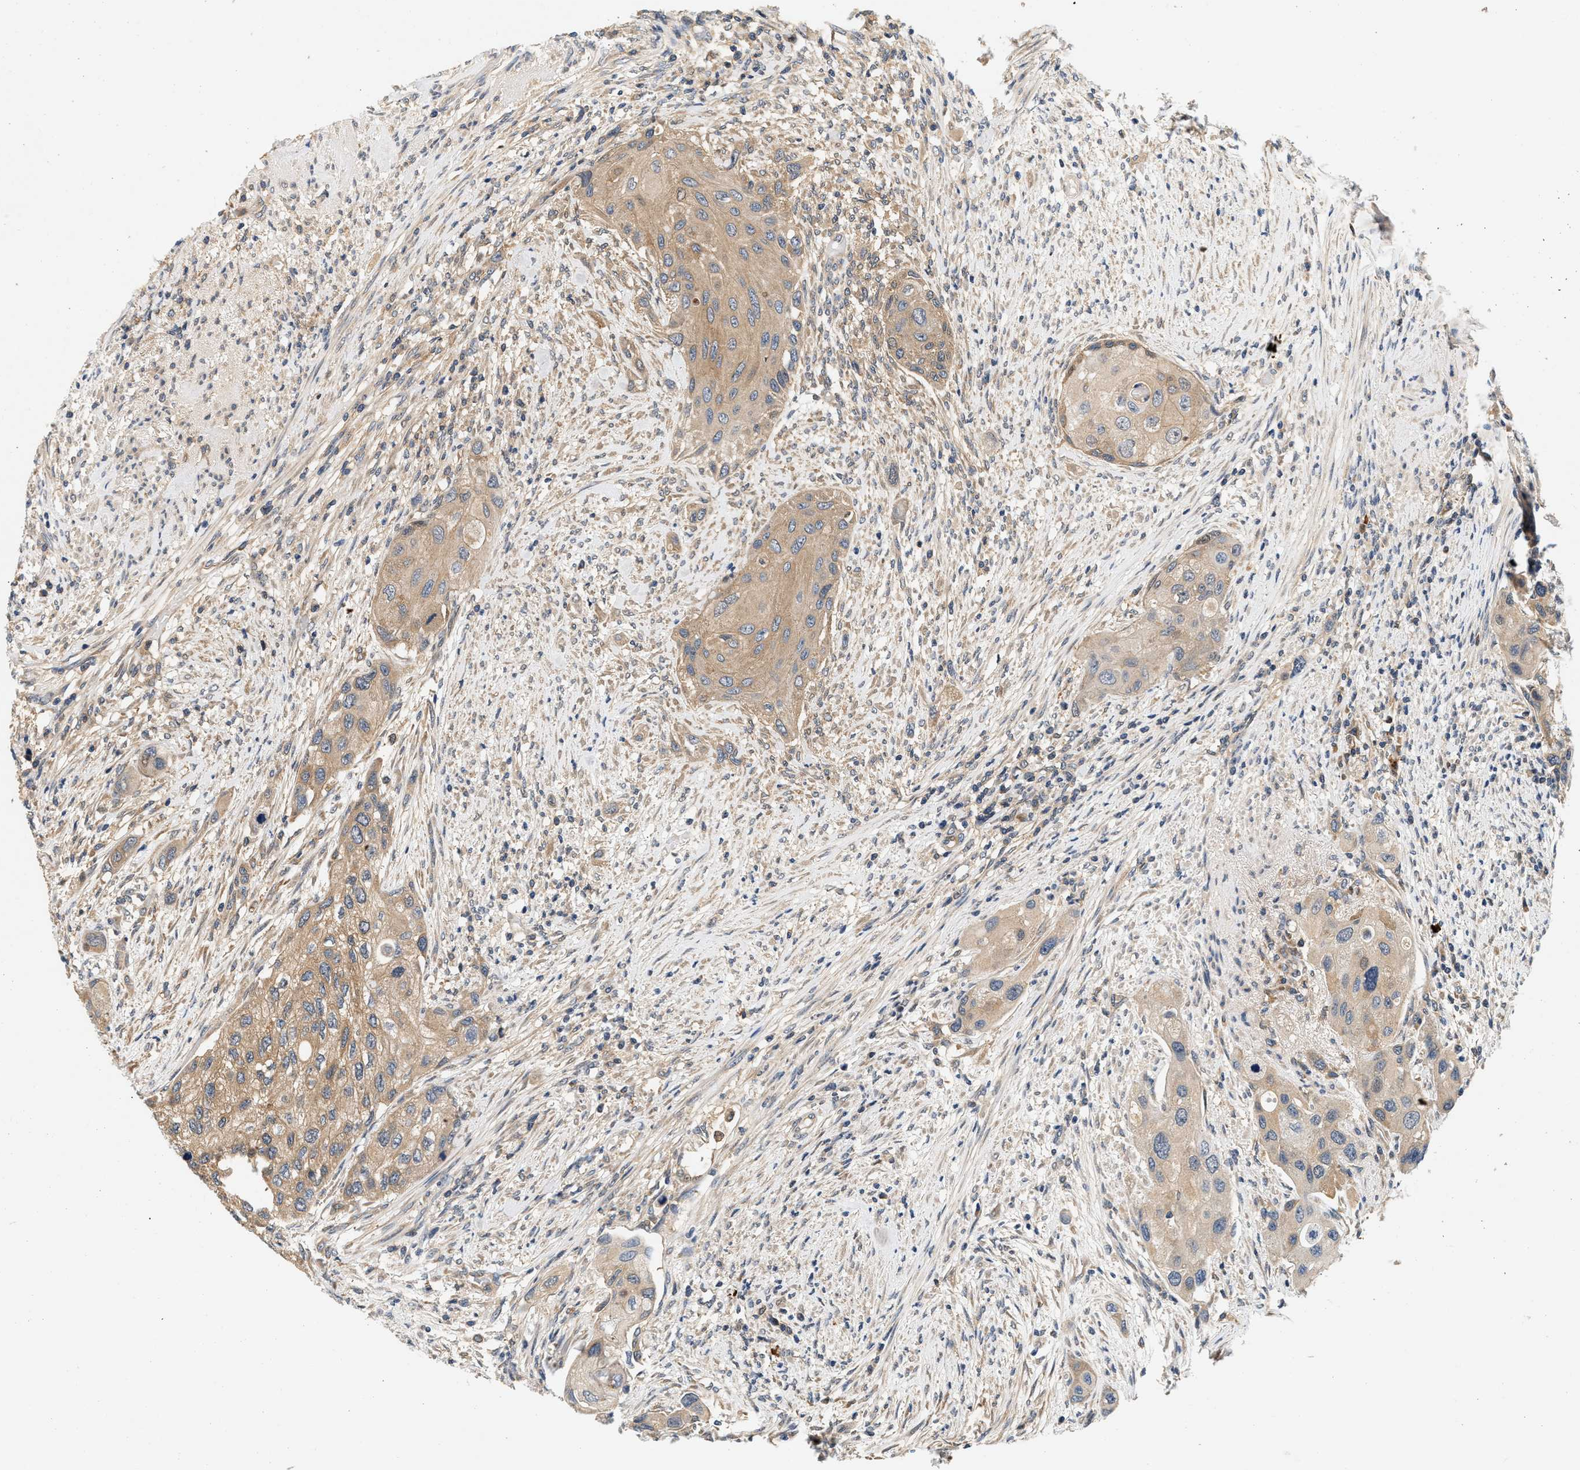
{"staining": {"intensity": "weak", "quantity": ">75%", "location": "cytoplasmic/membranous"}, "tissue": "urothelial cancer", "cell_type": "Tumor cells", "image_type": "cancer", "snomed": [{"axis": "morphology", "description": "Urothelial carcinoma, High grade"}, {"axis": "topography", "description": "Urinary bladder"}], "caption": "An IHC micrograph of tumor tissue is shown. Protein staining in brown shows weak cytoplasmic/membranous positivity in urothelial carcinoma (high-grade) within tumor cells.", "gene": "FAM78A", "patient": {"sex": "female", "age": 56}}